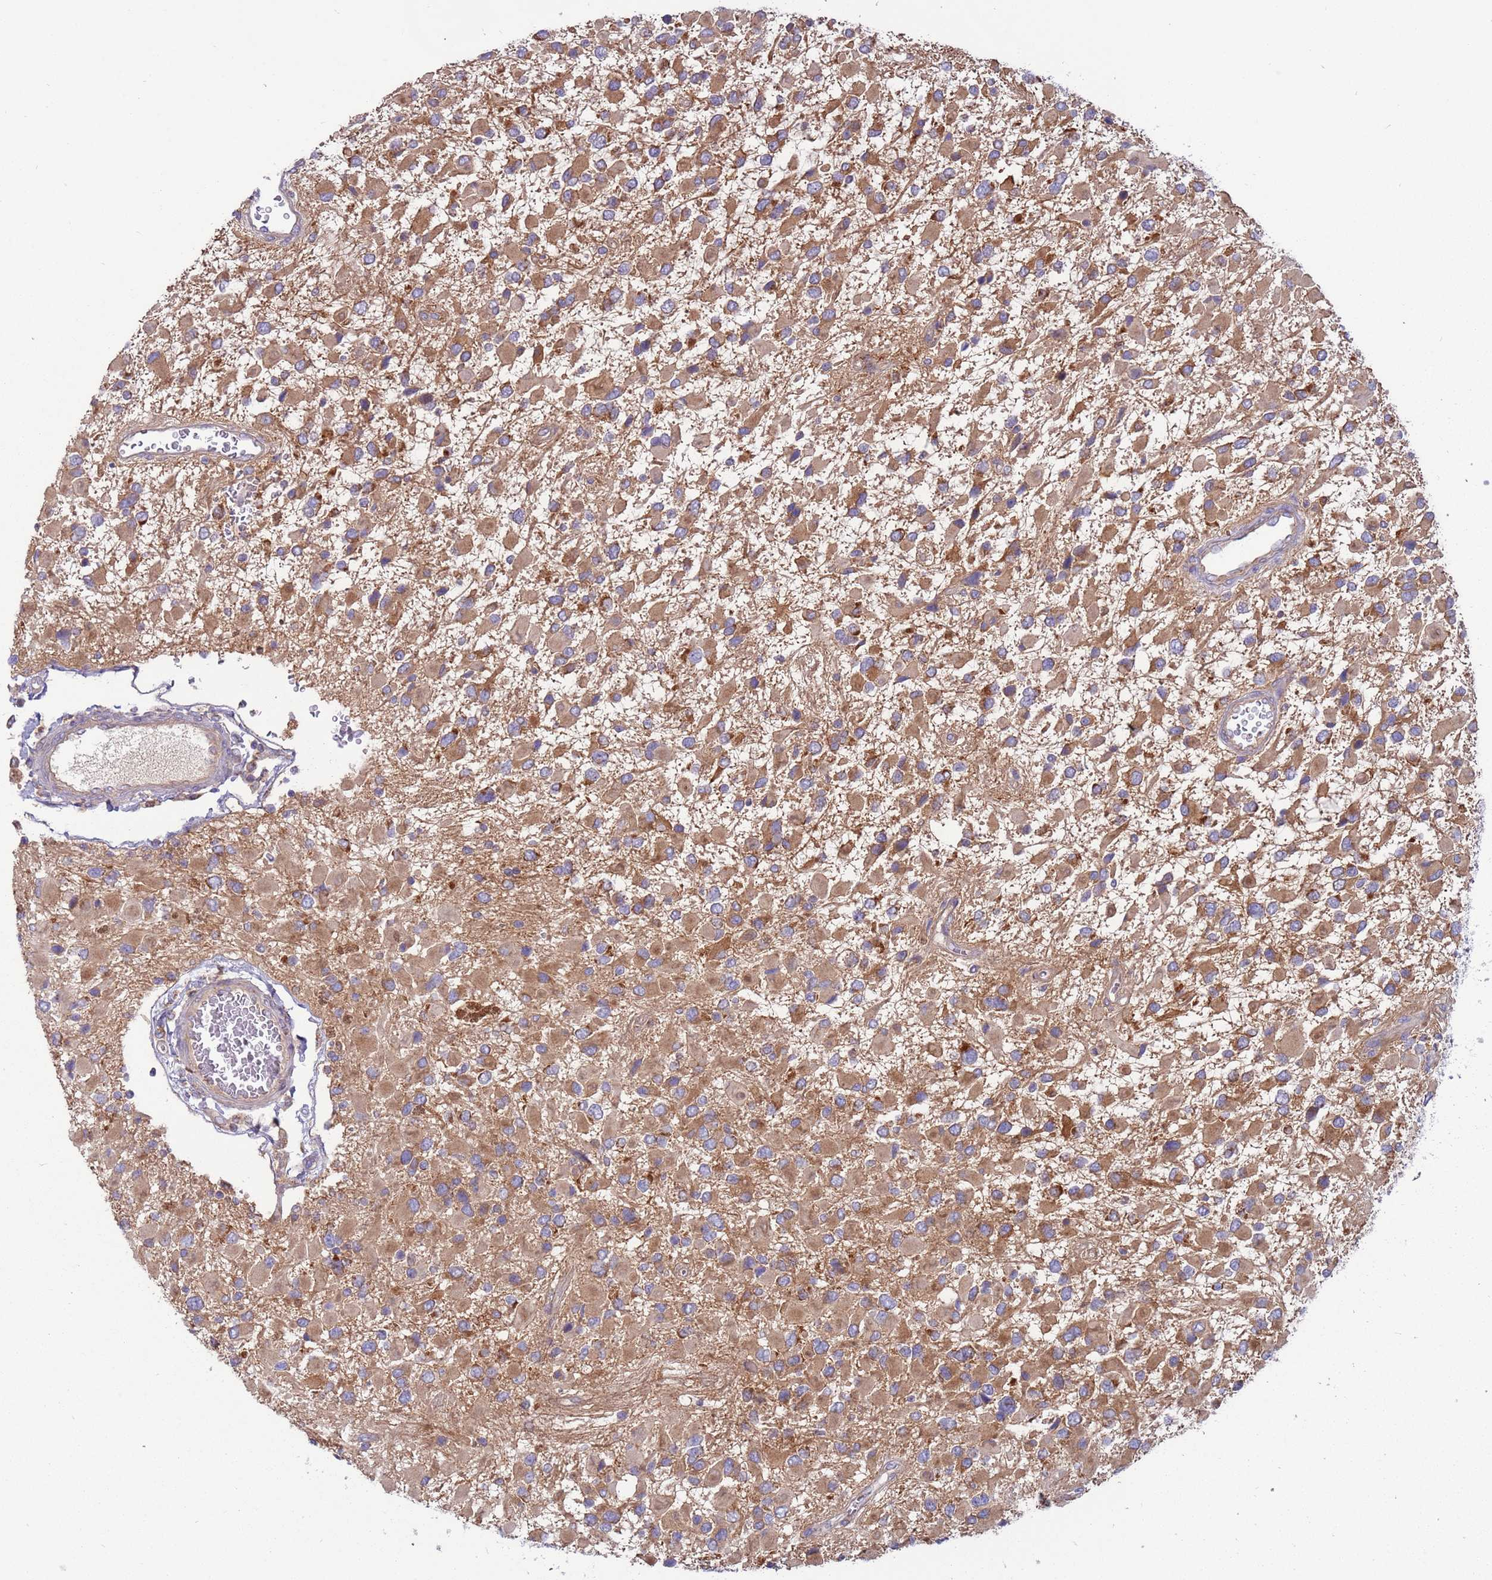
{"staining": {"intensity": "moderate", "quantity": ">75%", "location": "cytoplasmic/membranous"}, "tissue": "glioma", "cell_type": "Tumor cells", "image_type": "cancer", "snomed": [{"axis": "morphology", "description": "Glioma, malignant, High grade"}, {"axis": "topography", "description": "Brain"}], "caption": "Glioma tissue displays moderate cytoplasmic/membranous positivity in about >75% of tumor cells, visualized by immunohistochemistry.", "gene": "UQCRQ", "patient": {"sex": "male", "age": 53}}